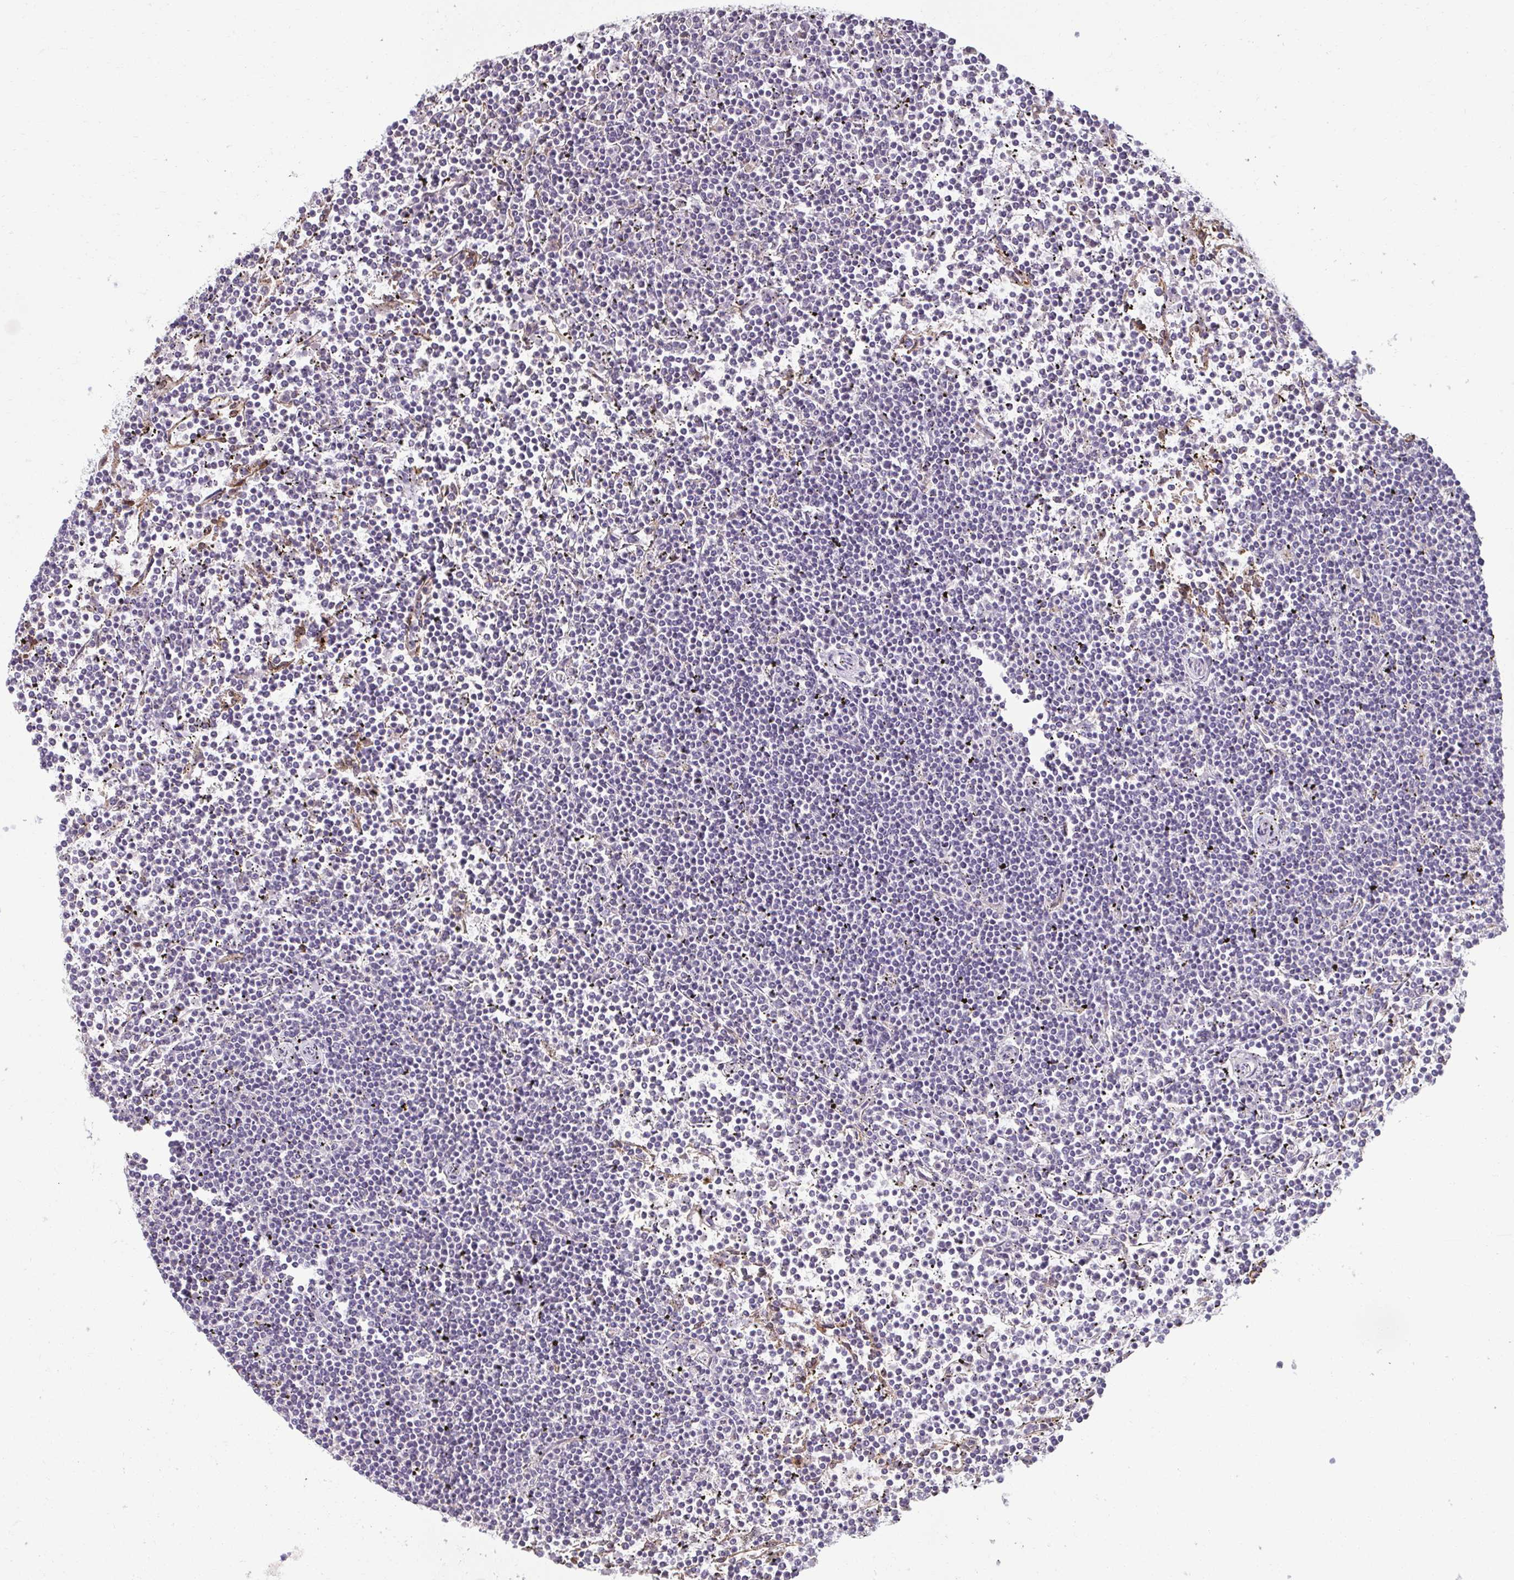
{"staining": {"intensity": "negative", "quantity": "none", "location": "none"}, "tissue": "lymphoma", "cell_type": "Tumor cells", "image_type": "cancer", "snomed": [{"axis": "morphology", "description": "Malignant lymphoma, non-Hodgkin's type, Low grade"}, {"axis": "topography", "description": "Spleen"}], "caption": "Immunohistochemistry photomicrograph of neoplastic tissue: lymphoma stained with DAB exhibits no significant protein positivity in tumor cells. Nuclei are stained in blue.", "gene": "PDE2A", "patient": {"sex": "female", "age": 19}}